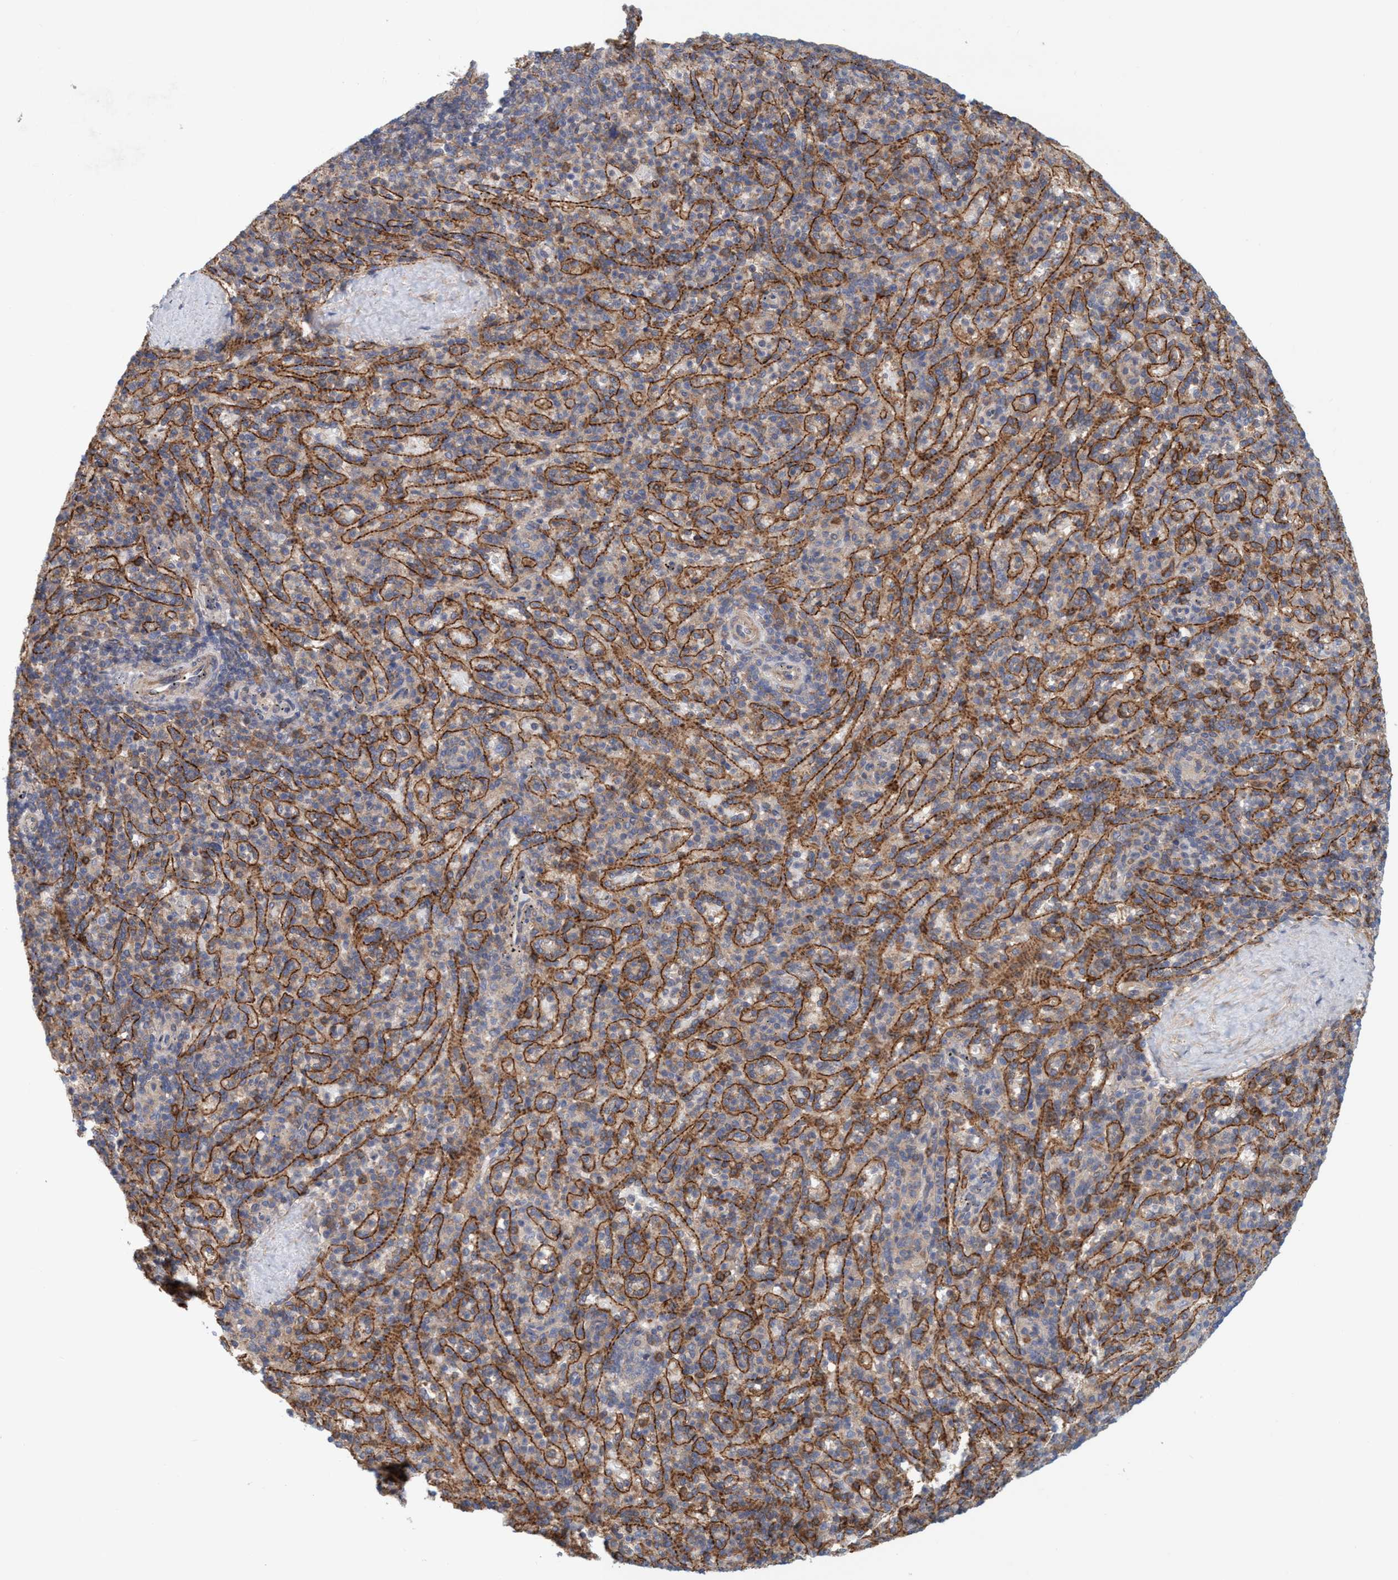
{"staining": {"intensity": "moderate", "quantity": "25%-75%", "location": "cytoplasmic/membranous"}, "tissue": "spleen", "cell_type": "Cells in red pulp", "image_type": "normal", "snomed": [{"axis": "morphology", "description": "Normal tissue, NOS"}, {"axis": "topography", "description": "Spleen"}], "caption": "Immunohistochemistry (IHC) histopathology image of normal human spleen stained for a protein (brown), which shows medium levels of moderate cytoplasmic/membranous positivity in approximately 25%-75% of cells in red pulp.", "gene": "SPECC1", "patient": {"sex": "male", "age": 36}}